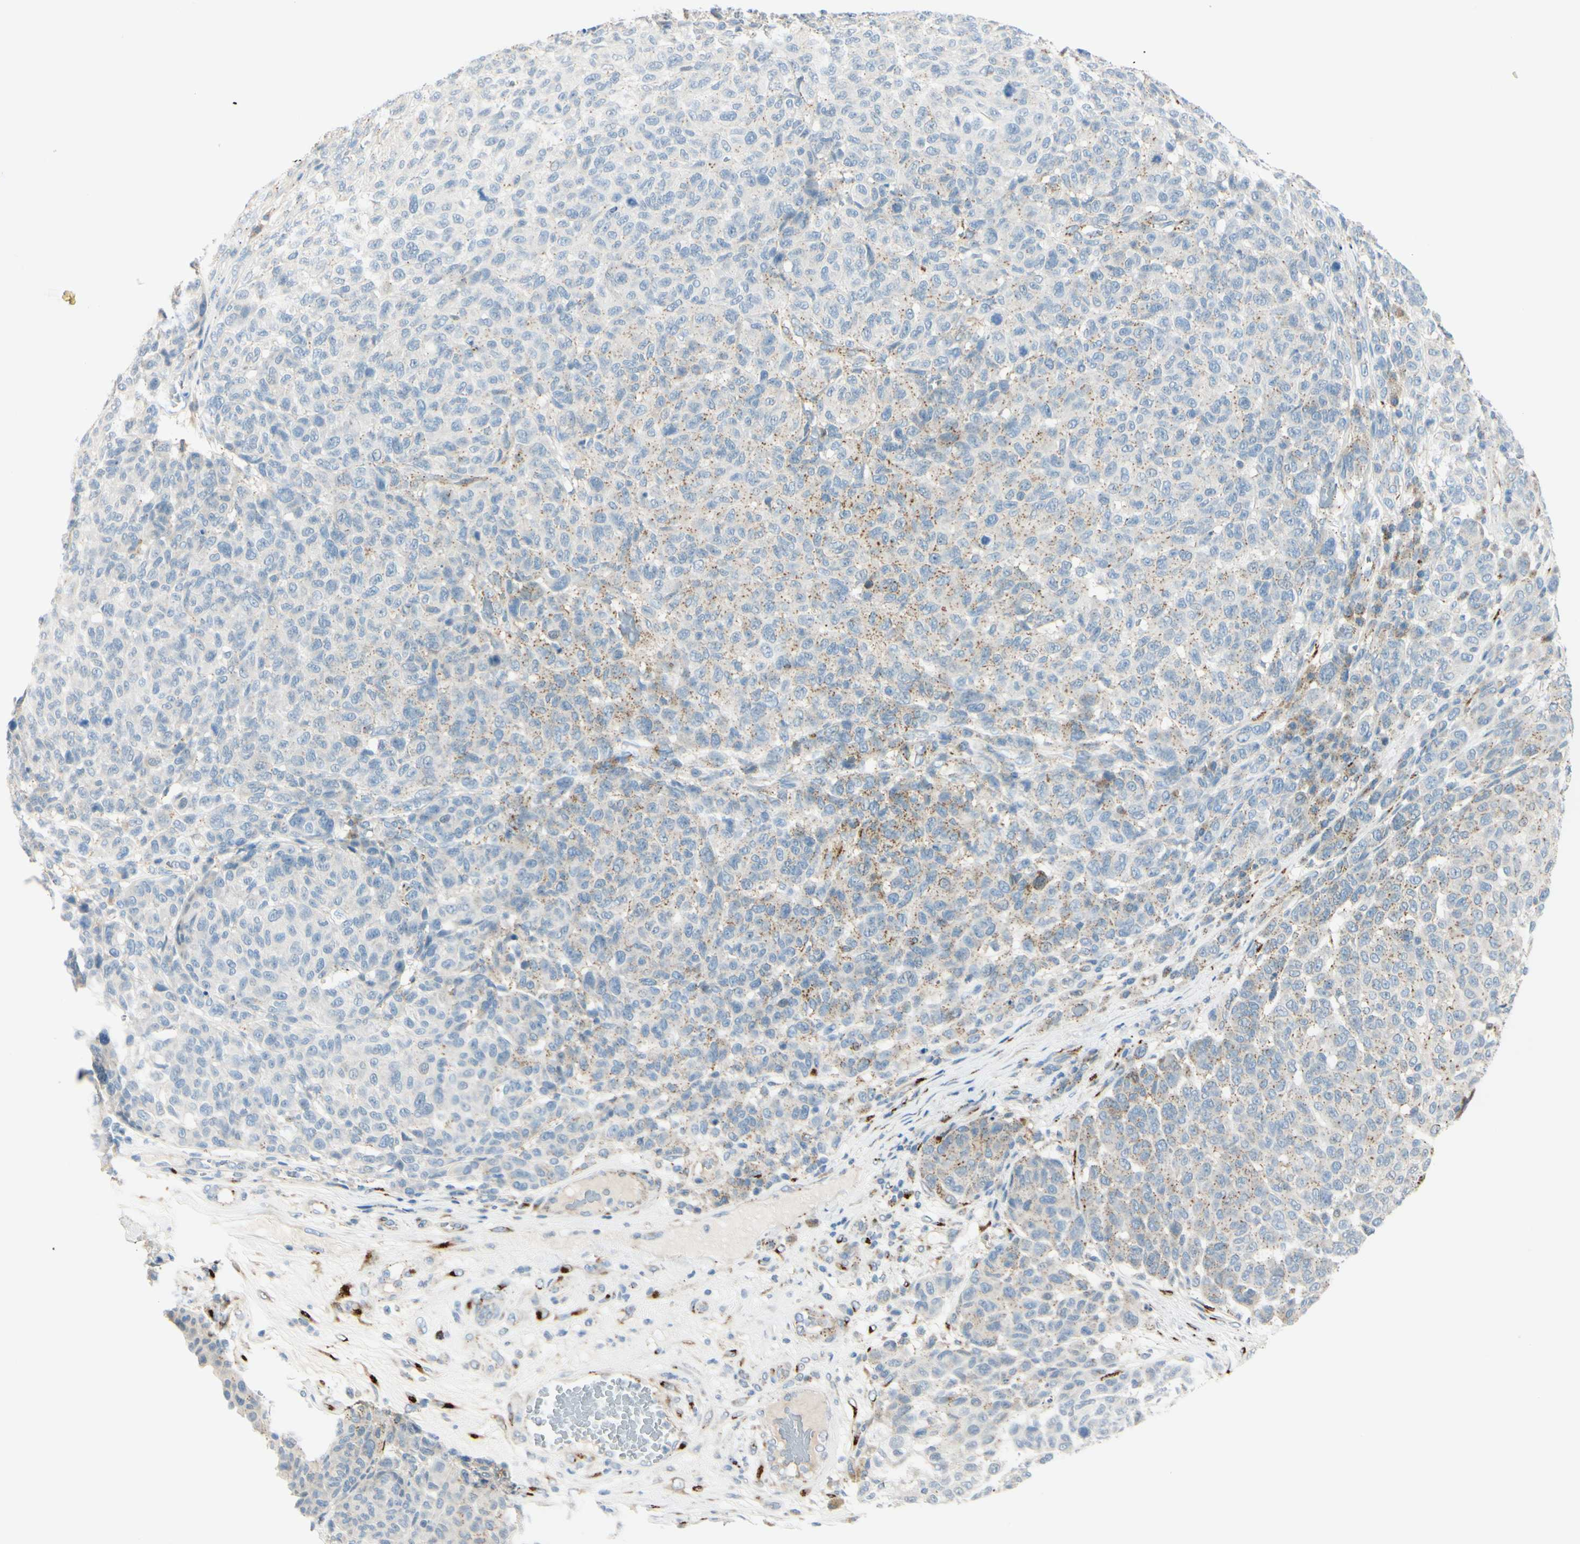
{"staining": {"intensity": "weak", "quantity": "<25%", "location": "cytoplasmic/membranous"}, "tissue": "melanoma", "cell_type": "Tumor cells", "image_type": "cancer", "snomed": [{"axis": "morphology", "description": "Malignant melanoma, NOS"}, {"axis": "topography", "description": "Skin"}], "caption": "Tumor cells are negative for brown protein staining in melanoma.", "gene": "GALNT5", "patient": {"sex": "male", "age": 59}}